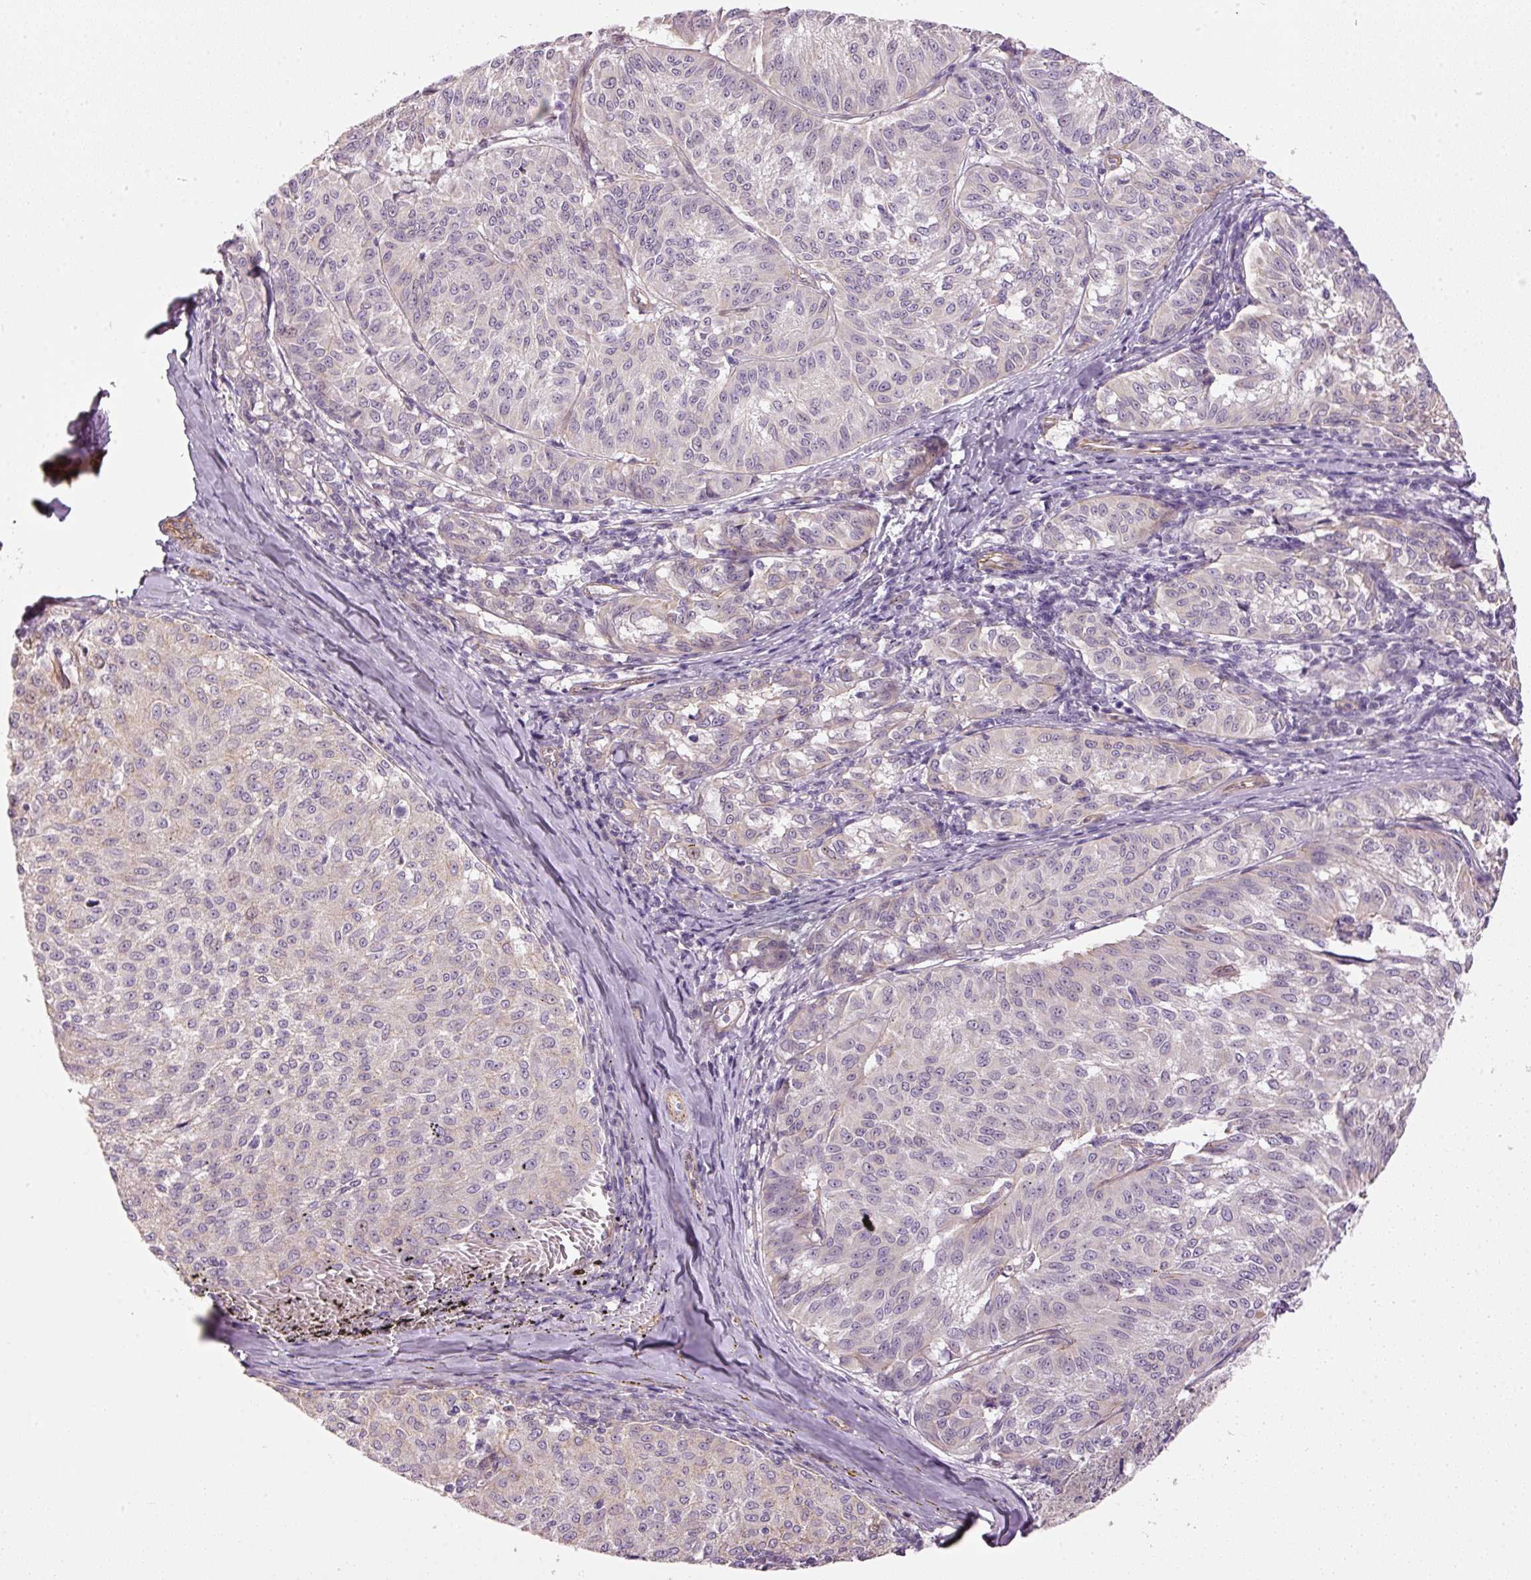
{"staining": {"intensity": "negative", "quantity": "none", "location": "none"}, "tissue": "melanoma", "cell_type": "Tumor cells", "image_type": "cancer", "snomed": [{"axis": "morphology", "description": "Malignant melanoma, NOS"}, {"axis": "topography", "description": "Skin"}], "caption": "The photomicrograph displays no staining of tumor cells in malignant melanoma.", "gene": "OSR2", "patient": {"sex": "female", "age": 72}}